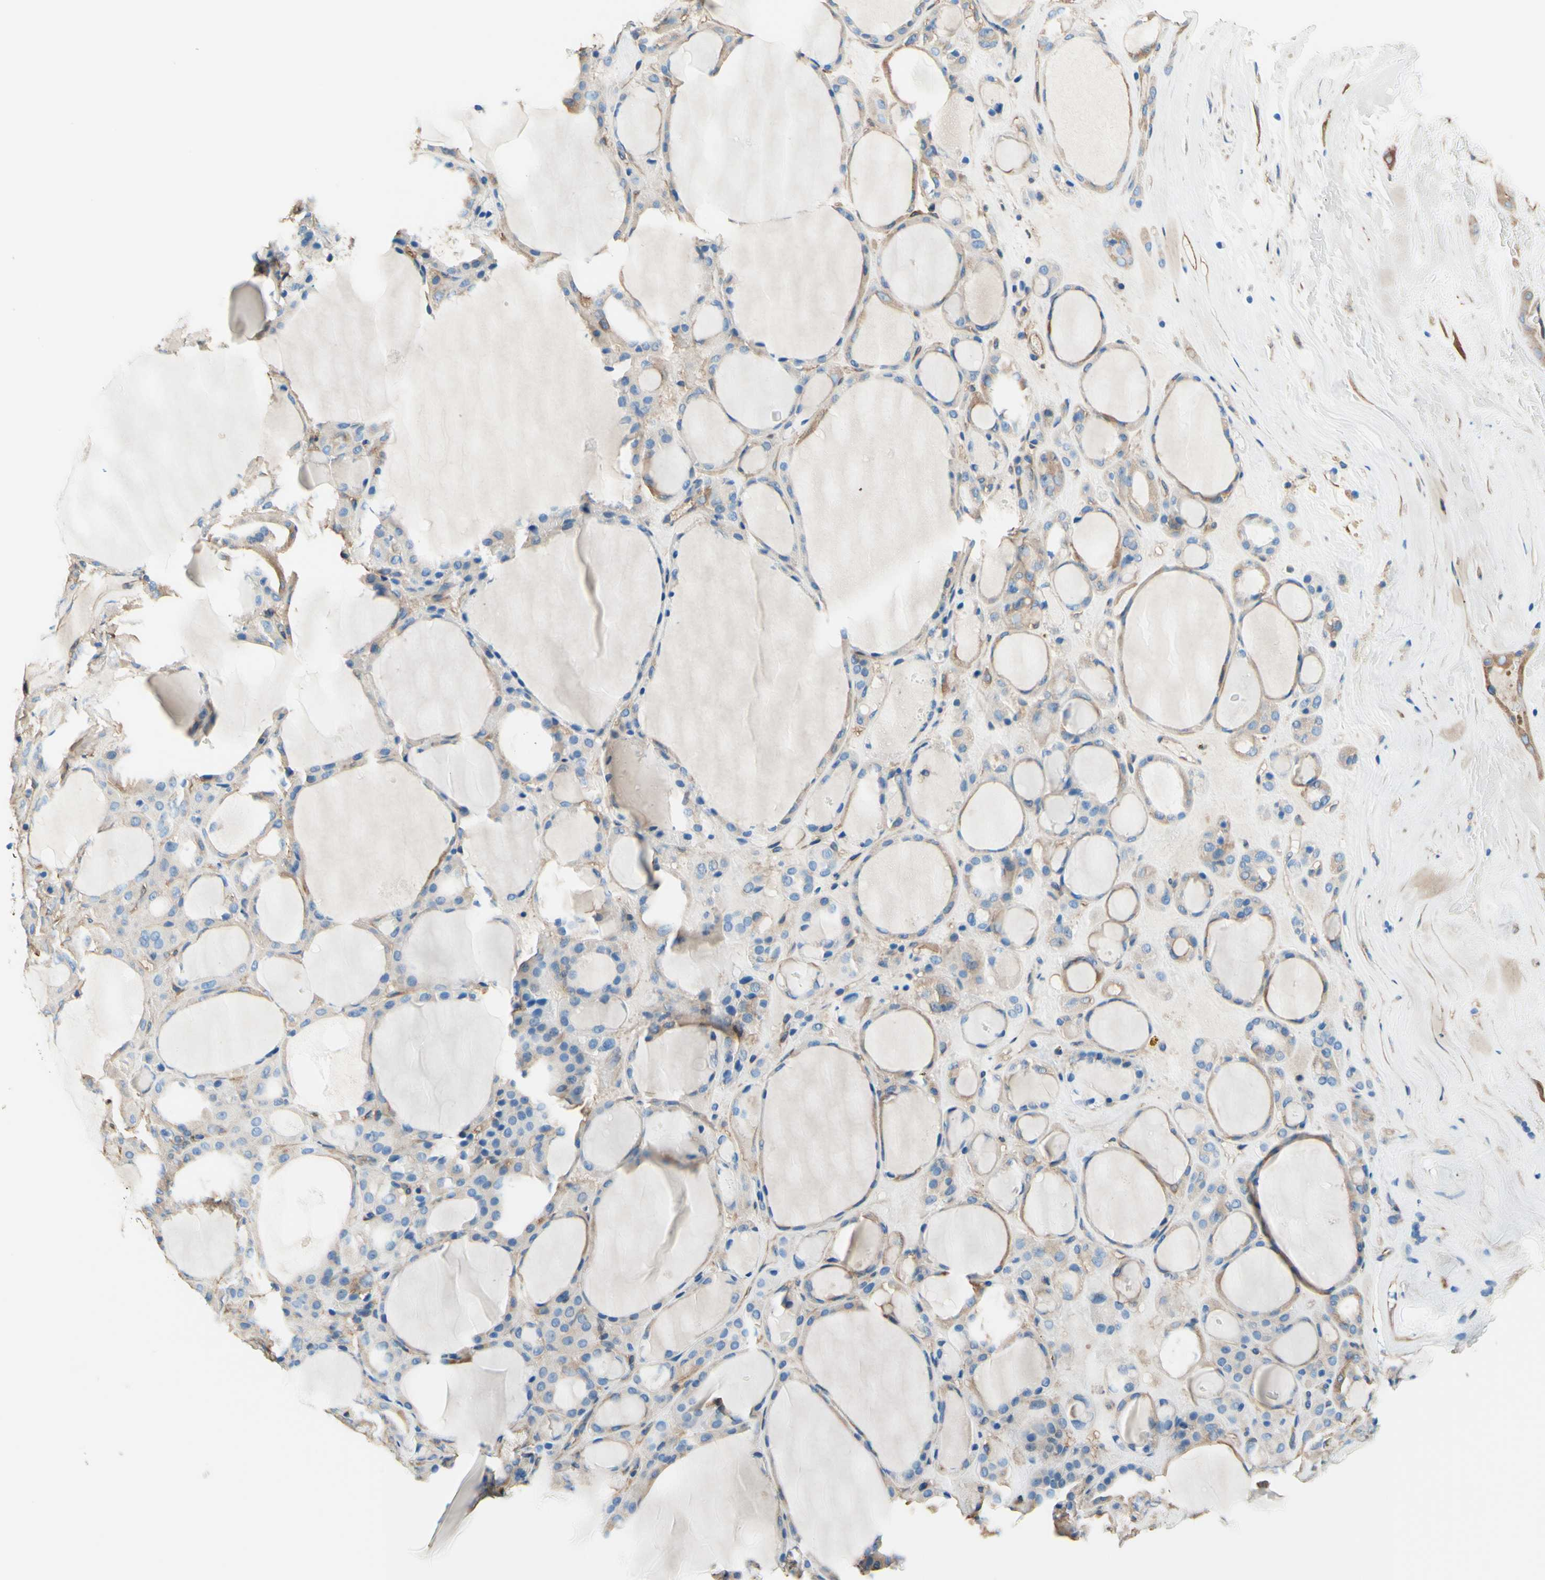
{"staining": {"intensity": "negative", "quantity": "none", "location": "none"}, "tissue": "thyroid gland", "cell_type": "Glandular cells", "image_type": "normal", "snomed": [{"axis": "morphology", "description": "Normal tissue, NOS"}, {"axis": "morphology", "description": "Carcinoma, NOS"}, {"axis": "topography", "description": "Thyroid gland"}], "caption": "This is an IHC photomicrograph of unremarkable human thyroid gland. There is no positivity in glandular cells.", "gene": "DPYSL3", "patient": {"sex": "female", "age": 86}}